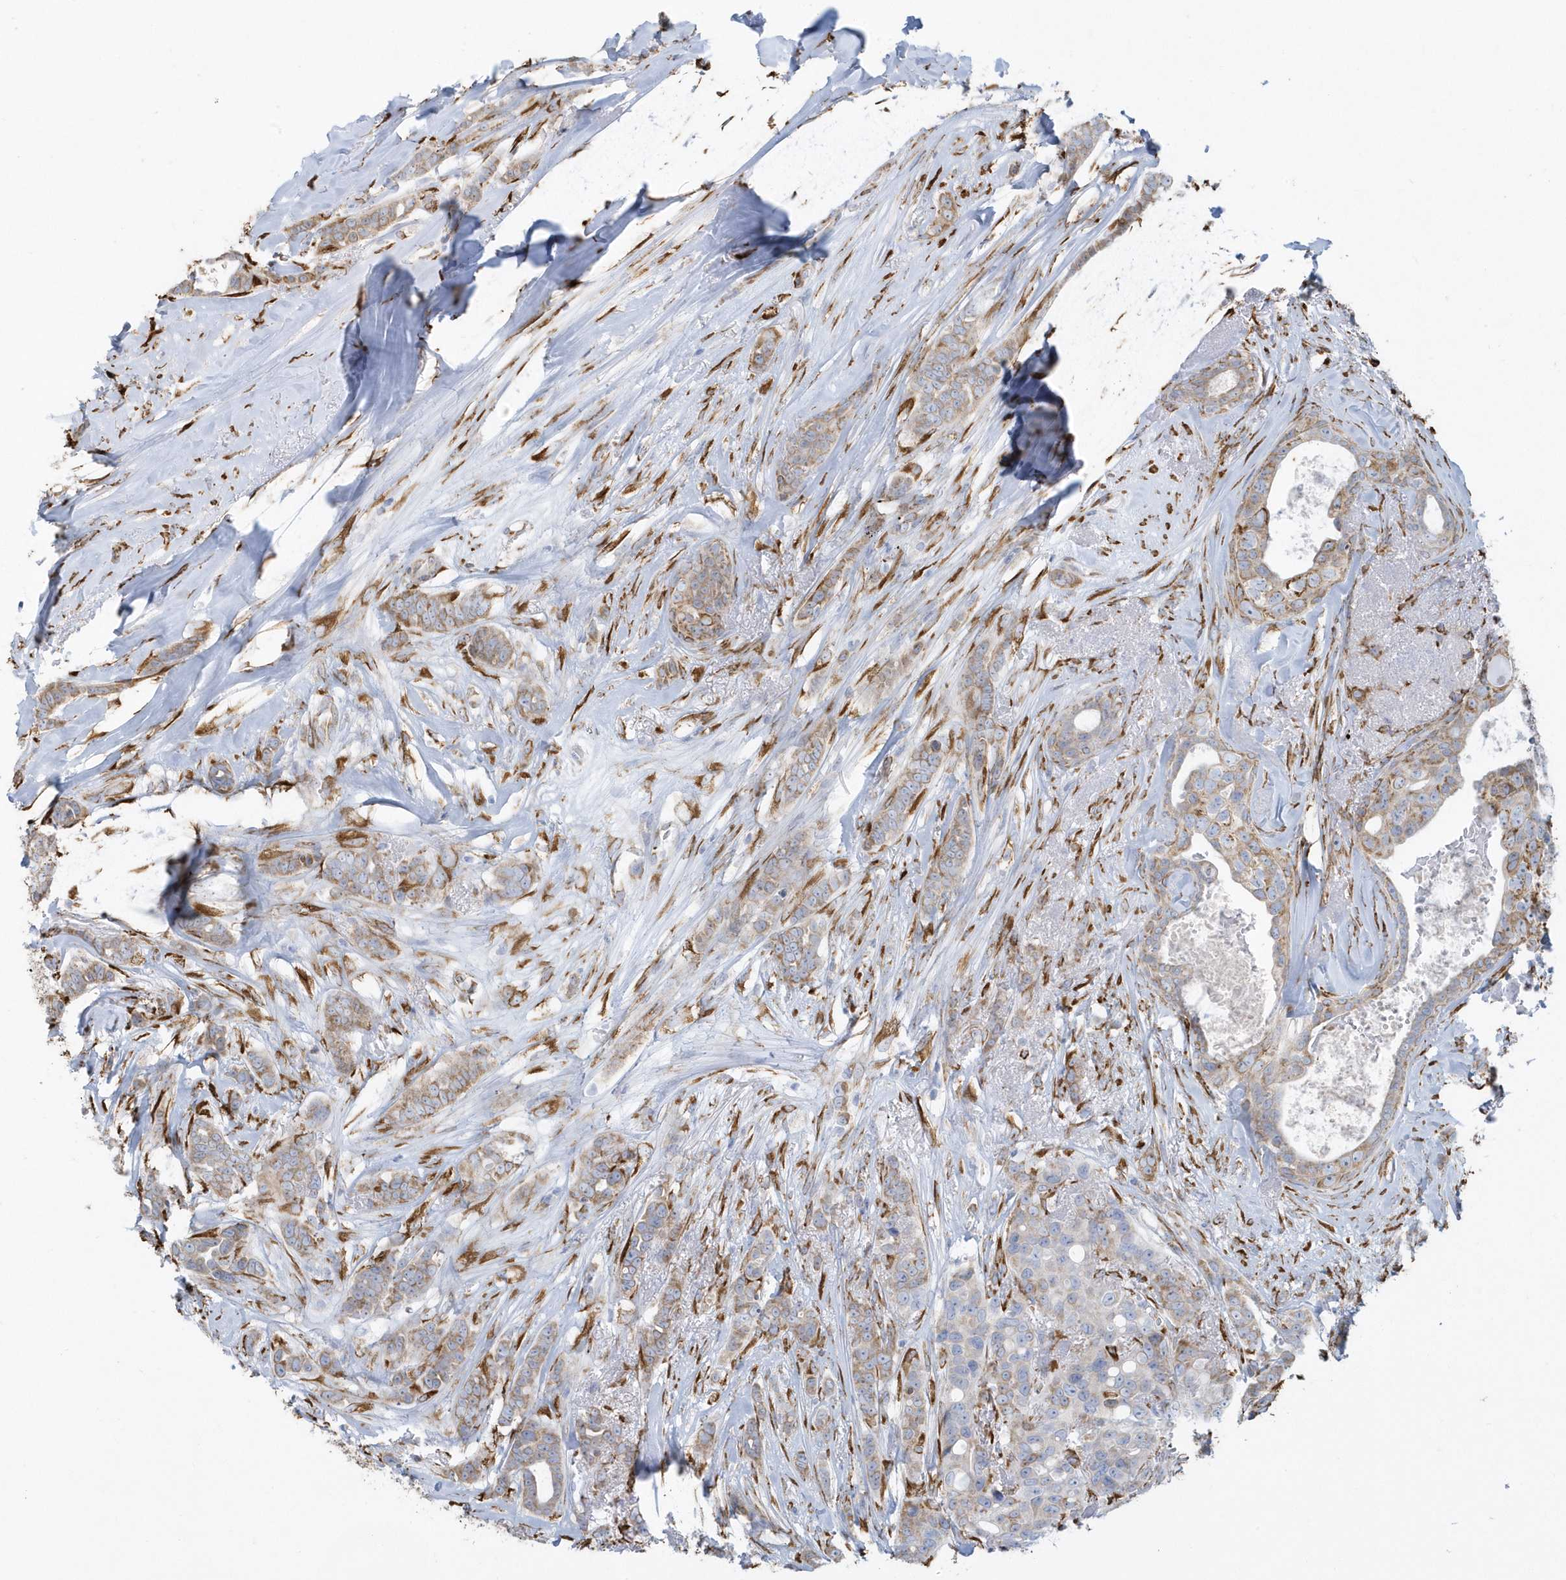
{"staining": {"intensity": "moderate", "quantity": "25%-75%", "location": "cytoplasmic/membranous"}, "tissue": "breast cancer", "cell_type": "Tumor cells", "image_type": "cancer", "snomed": [{"axis": "morphology", "description": "Lobular carcinoma"}, {"axis": "topography", "description": "Breast"}], "caption": "Breast cancer was stained to show a protein in brown. There is medium levels of moderate cytoplasmic/membranous positivity in approximately 25%-75% of tumor cells. The staining is performed using DAB (3,3'-diaminobenzidine) brown chromogen to label protein expression. The nuclei are counter-stained blue using hematoxylin.", "gene": "DCAF1", "patient": {"sex": "female", "age": 51}}